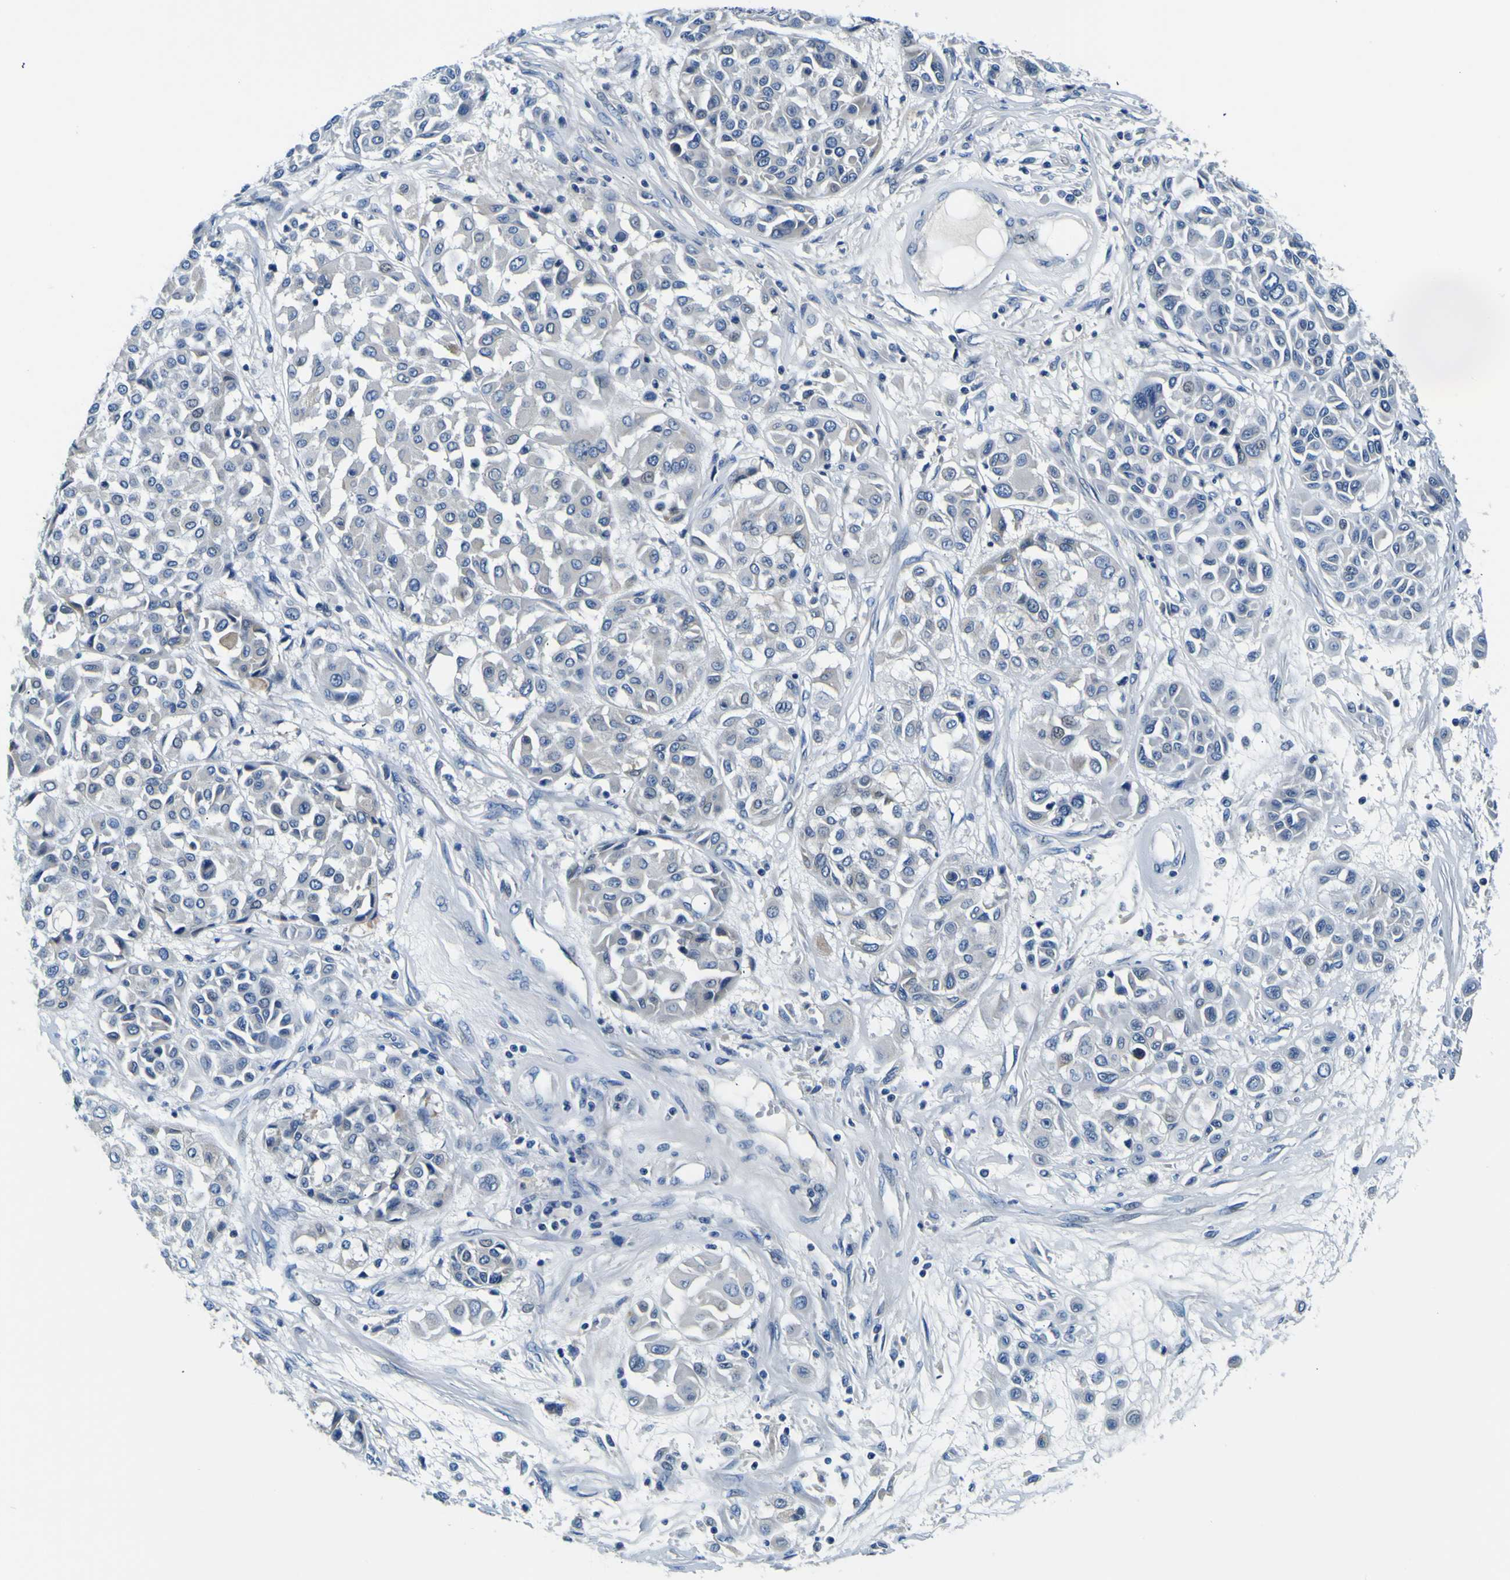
{"staining": {"intensity": "negative", "quantity": "none", "location": "none"}, "tissue": "melanoma", "cell_type": "Tumor cells", "image_type": "cancer", "snomed": [{"axis": "morphology", "description": "Malignant melanoma, Metastatic site"}, {"axis": "topography", "description": "Soft tissue"}], "caption": "Tumor cells show no significant protein expression in malignant melanoma (metastatic site).", "gene": "ADGRA2", "patient": {"sex": "male", "age": 41}}